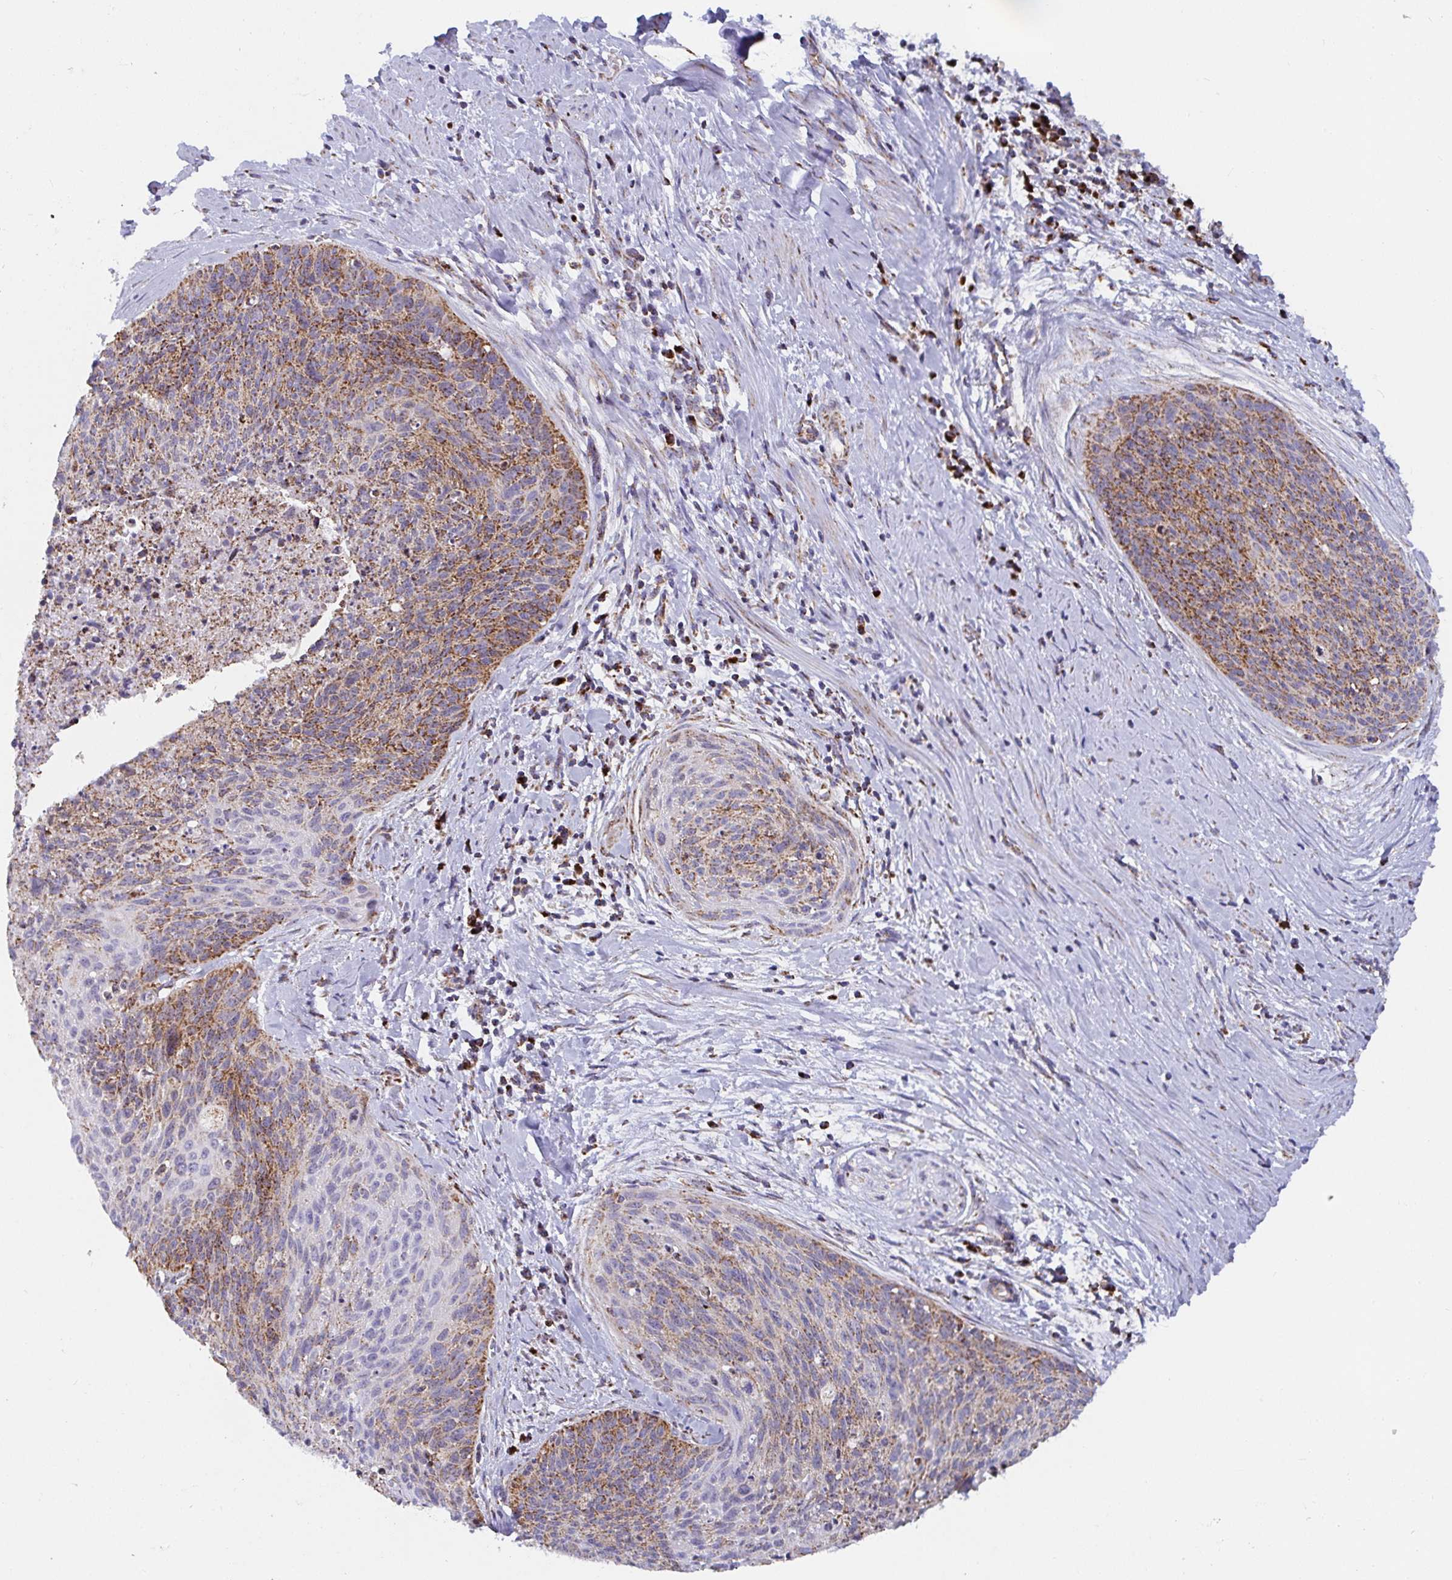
{"staining": {"intensity": "moderate", "quantity": ">75%", "location": "cytoplasmic/membranous"}, "tissue": "cervical cancer", "cell_type": "Tumor cells", "image_type": "cancer", "snomed": [{"axis": "morphology", "description": "Squamous cell carcinoma, NOS"}, {"axis": "topography", "description": "Cervix"}], "caption": "This photomicrograph demonstrates immunohistochemistry (IHC) staining of cervical squamous cell carcinoma, with medium moderate cytoplasmic/membranous staining in about >75% of tumor cells.", "gene": "ATP5MJ", "patient": {"sex": "female", "age": 55}}